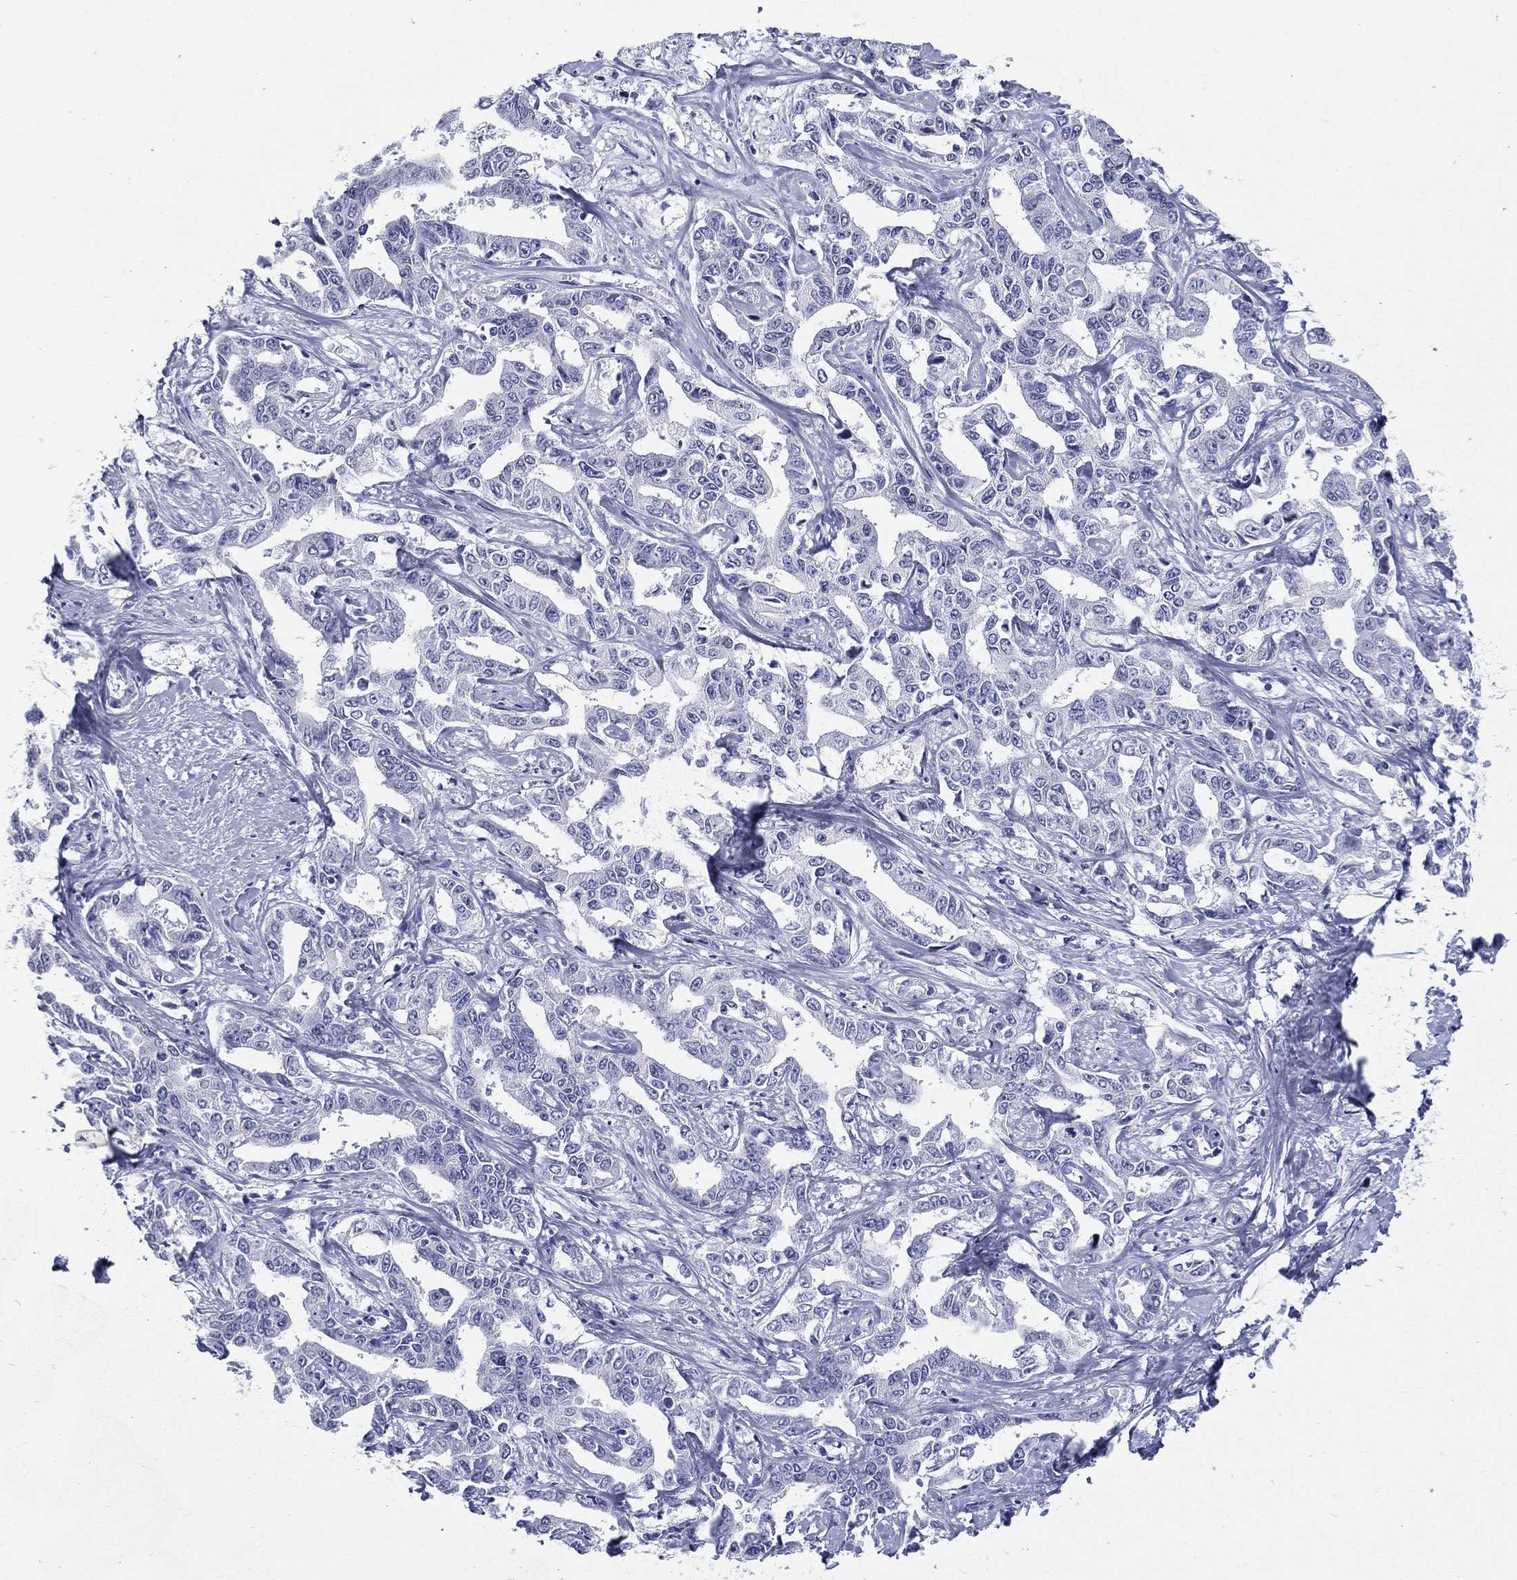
{"staining": {"intensity": "negative", "quantity": "none", "location": "none"}, "tissue": "liver cancer", "cell_type": "Tumor cells", "image_type": "cancer", "snomed": [{"axis": "morphology", "description": "Cholangiocarcinoma"}, {"axis": "topography", "description": "Liver"}], "caption": "DAB immunohistochemical staining of liver cancer shows no significant staining in tumor cells.", "gene": "RSPH4A", "patient": {"sex": "male", "age": 59}}